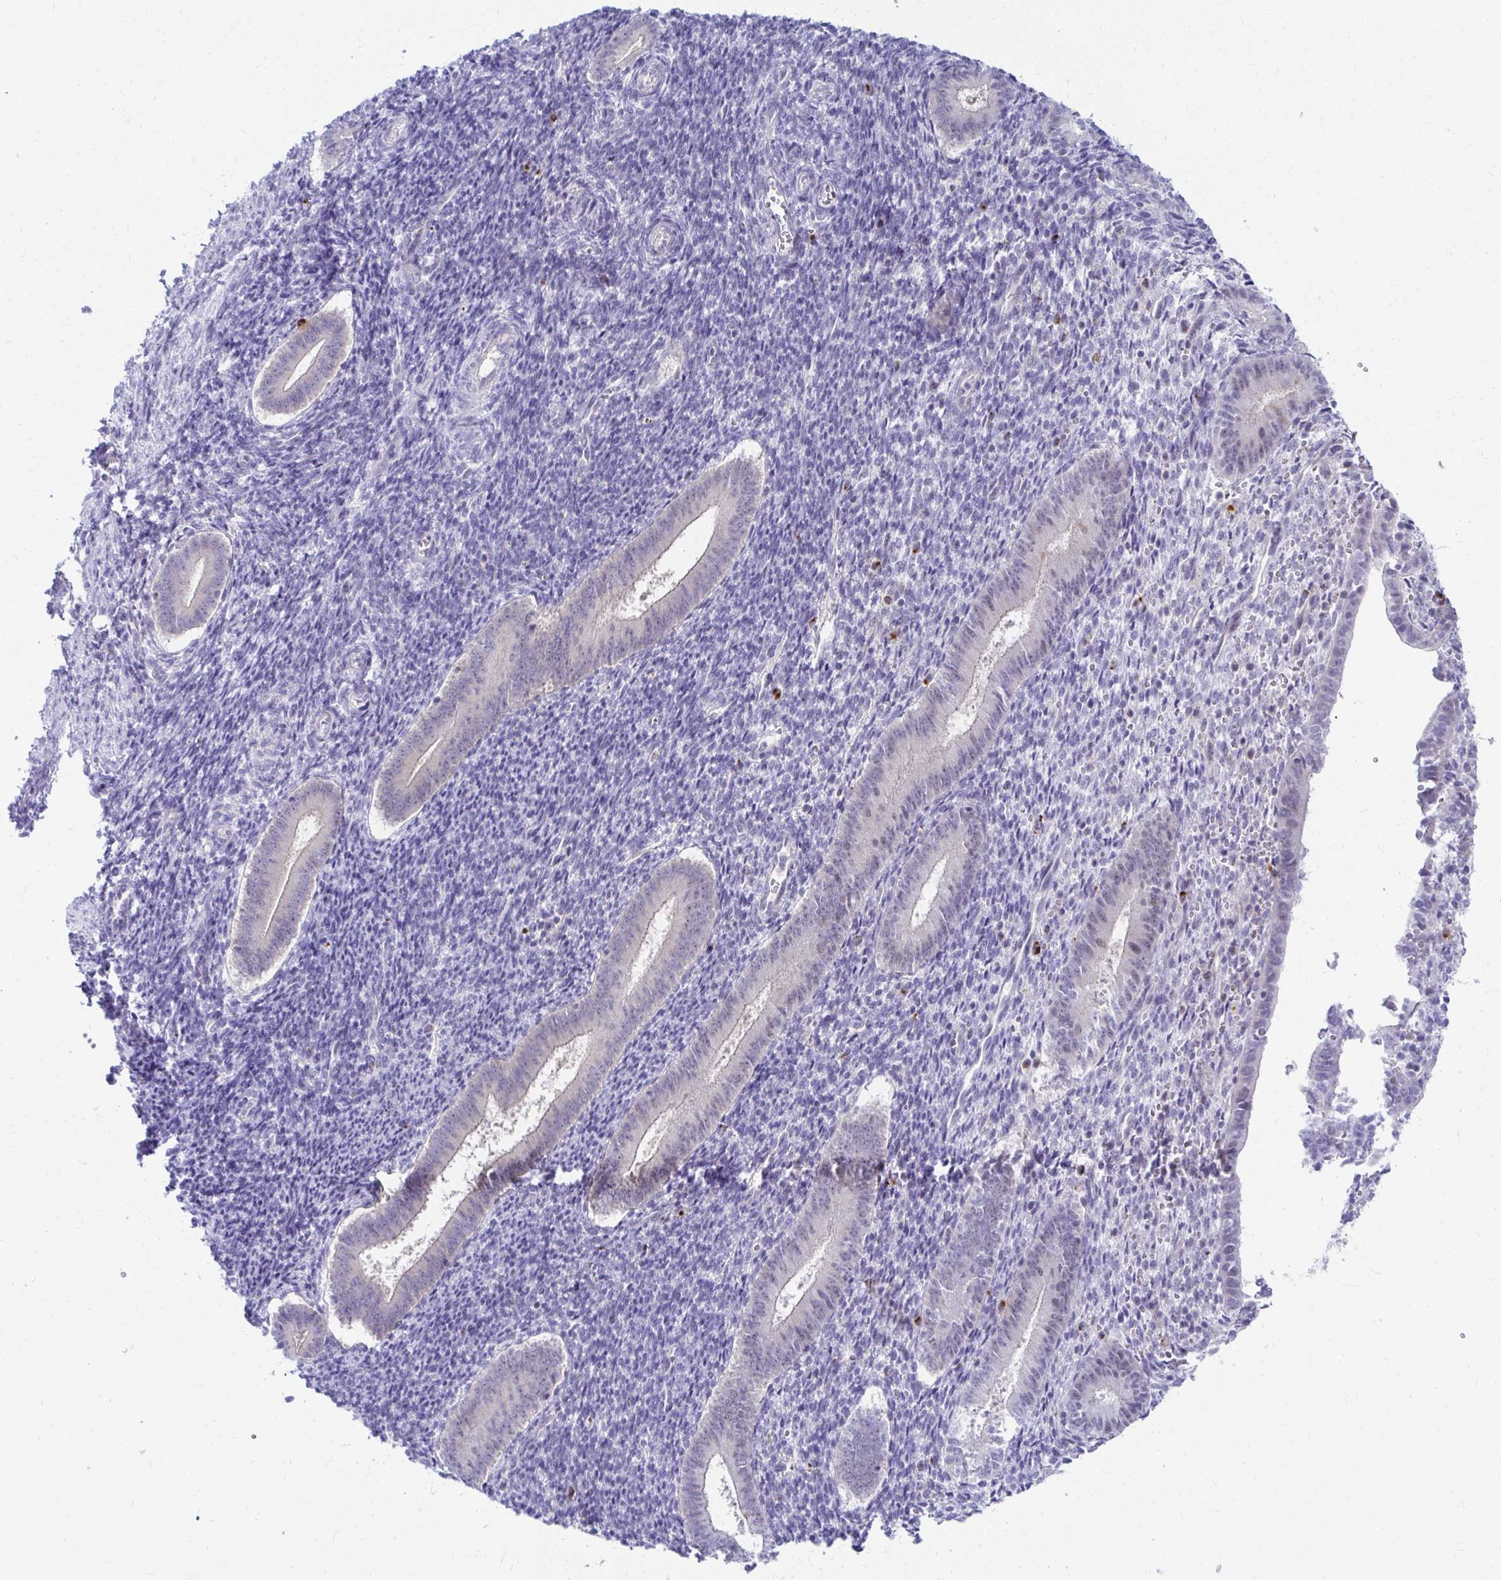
{"staining": {"intensity": "negative", "quantity": "none", "location": "none"}, "tissue": "endometrium", "cell_type": "Cells in endometrial stroma", "image_type": "normal", "snomed": [{"axis": "morphology", "description": "Normal tissue, NOS"}, {"axis": "topography", "description": "Endometrium"}], "caption": "Human endometrium stained for a protein using IHC reveals no expression in cells in endometrial stroma.", "gene": "C19orf81", "patient": {"sex": "female", "age": 25}}